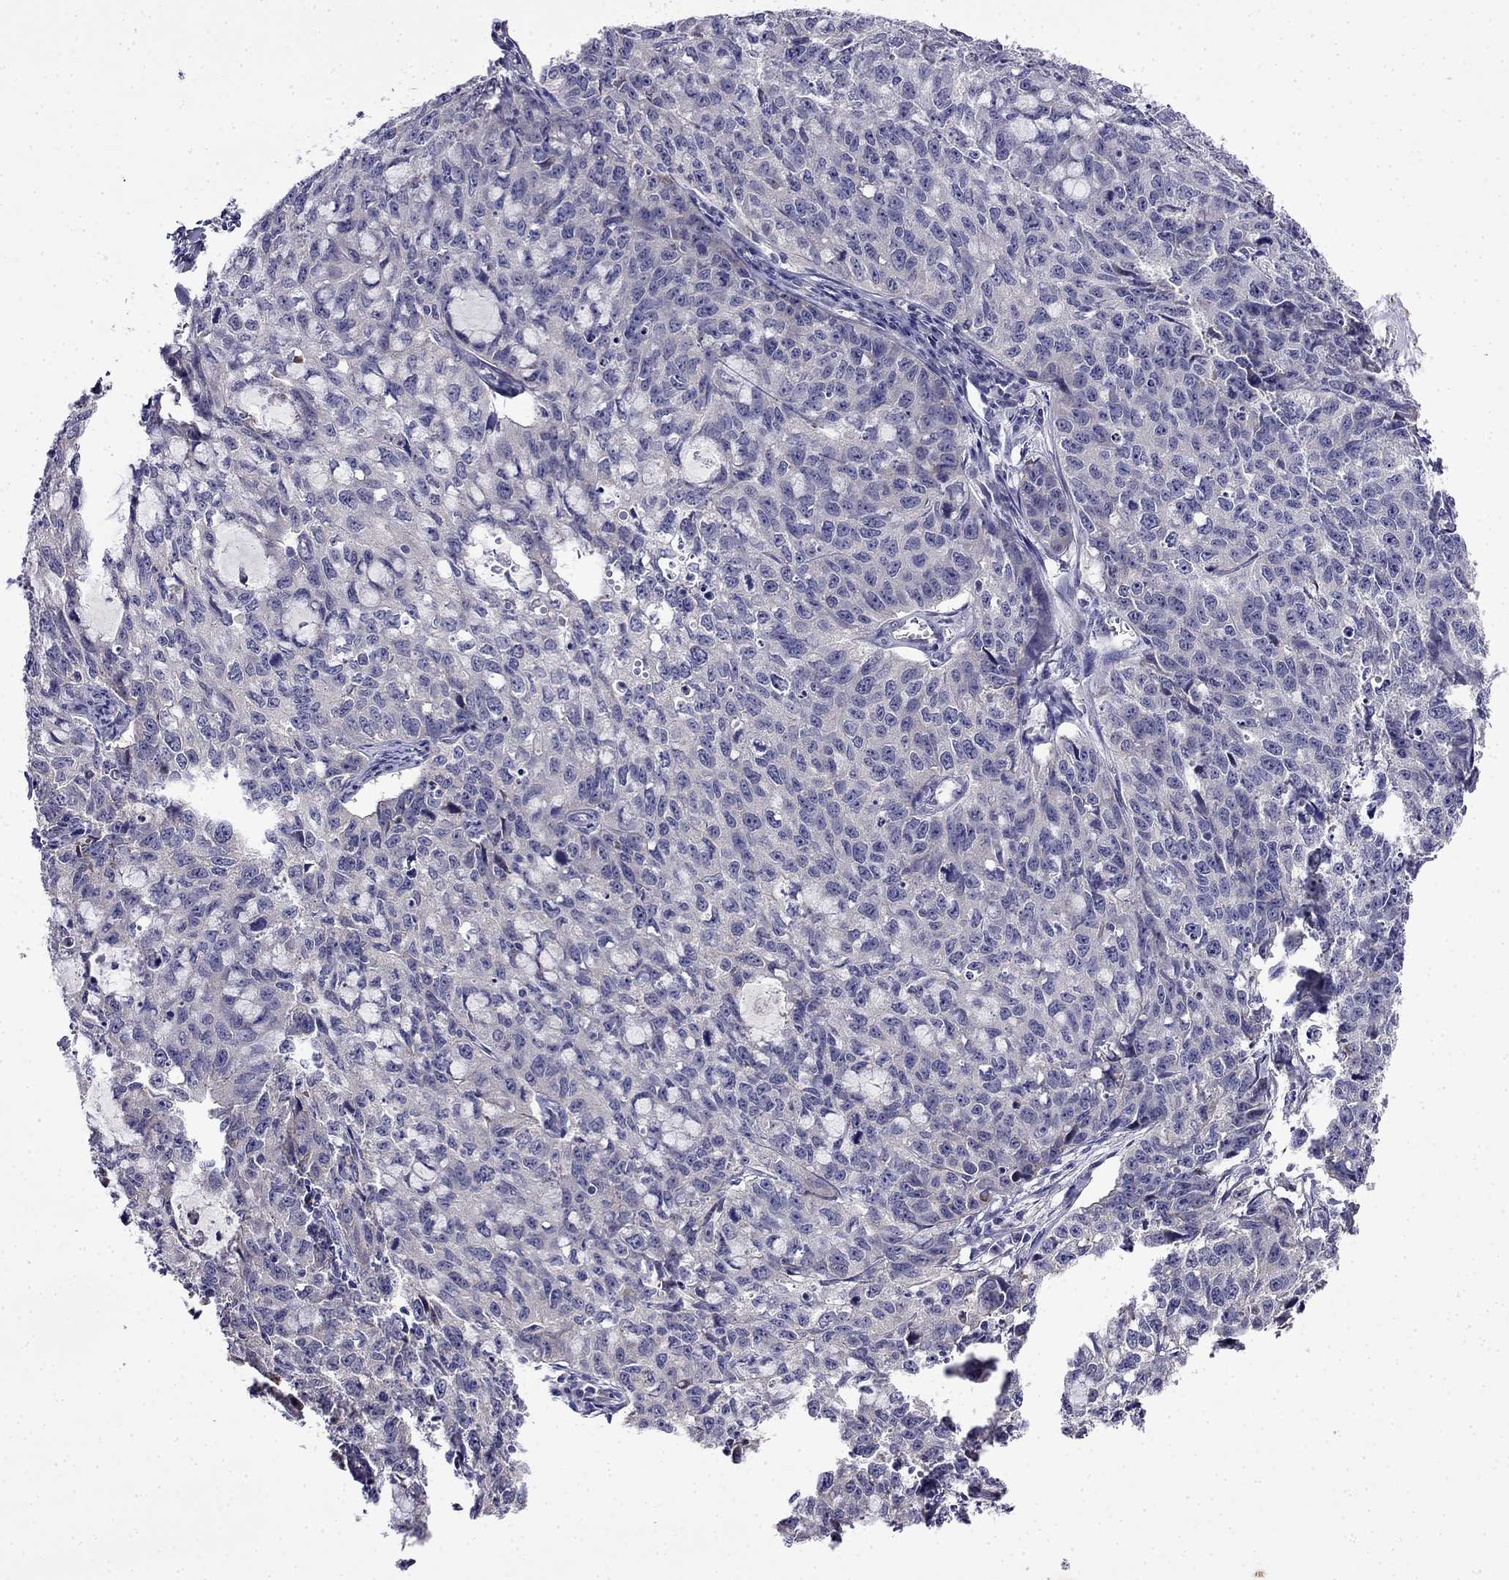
{"staining": {"intensity": "negative", "quantity": "none", "location": "none"}, "tissue": "cervical cancer", "cell_type": "Tumor cells", "image_type": "cancer", "snomed": [{"axis": "morphology", "description": "Squamous cell carcinoma, NOS"}, {"axis": "topography", "description": "Cervix"}], "caption": "Cervical squamous cell carcinoma stained for a protein using IHC displays no expression tumor cells.", "gene": "PI16", "patient": {"sex": "female", "age": 28}}